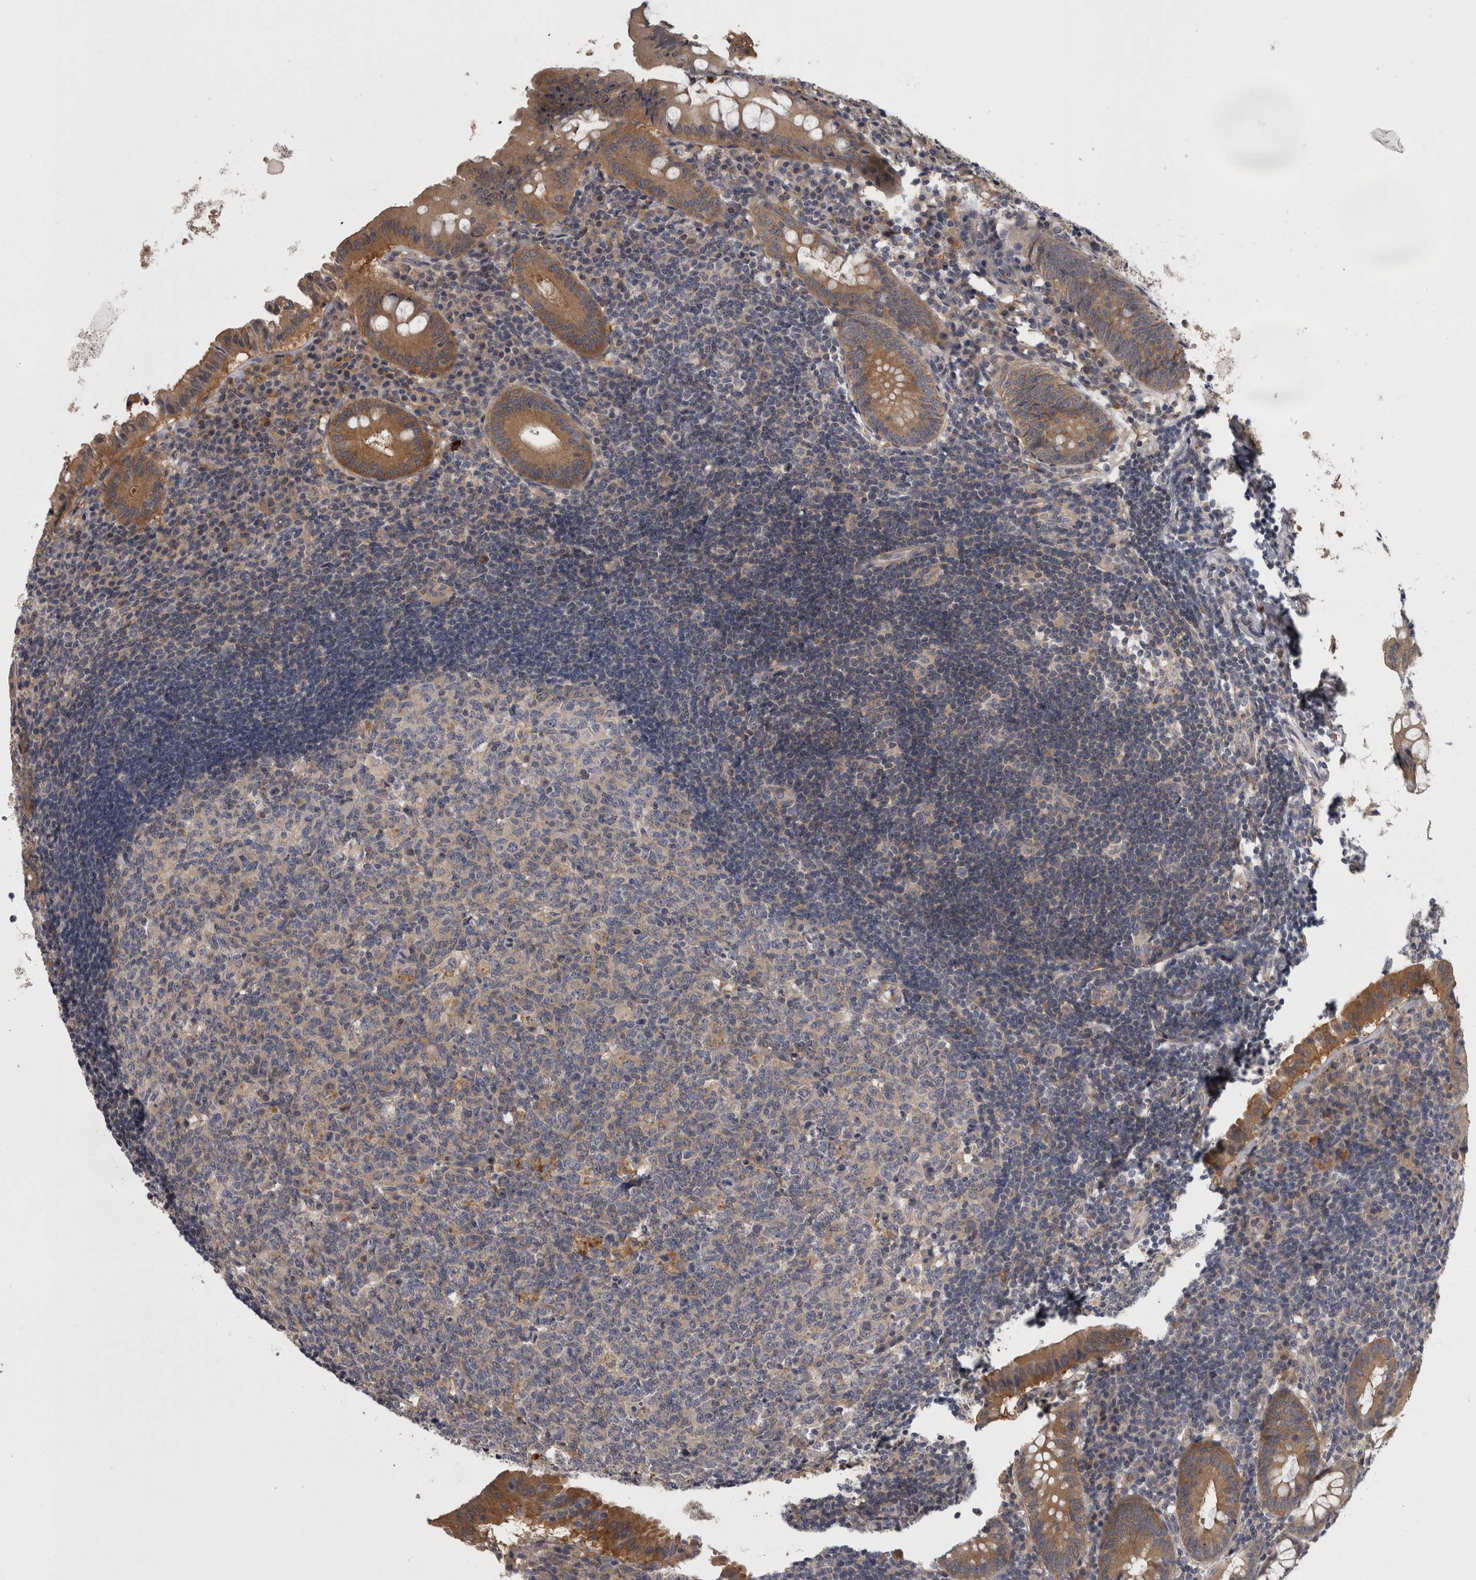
{"staining": {"intensity": "moderate", "quantity": ">75%", "location": "cytoplasmic/membranous"}, "tissue": "appendix", "cell_type": "Glandular cells", "image_type": "normal", "snomed": [{"axis": "morphology", "description": "Normal tissue, NOS"}, {"axis": "topography", "description": "Appendix"}], "caption": "This is an image of IHC staining of benign appendix, which shows moderate staining in the cytoplasmic/membranous of glandular cells.", "gene": "PRKCI", "patient": {"sex": "female", "age": 54}}